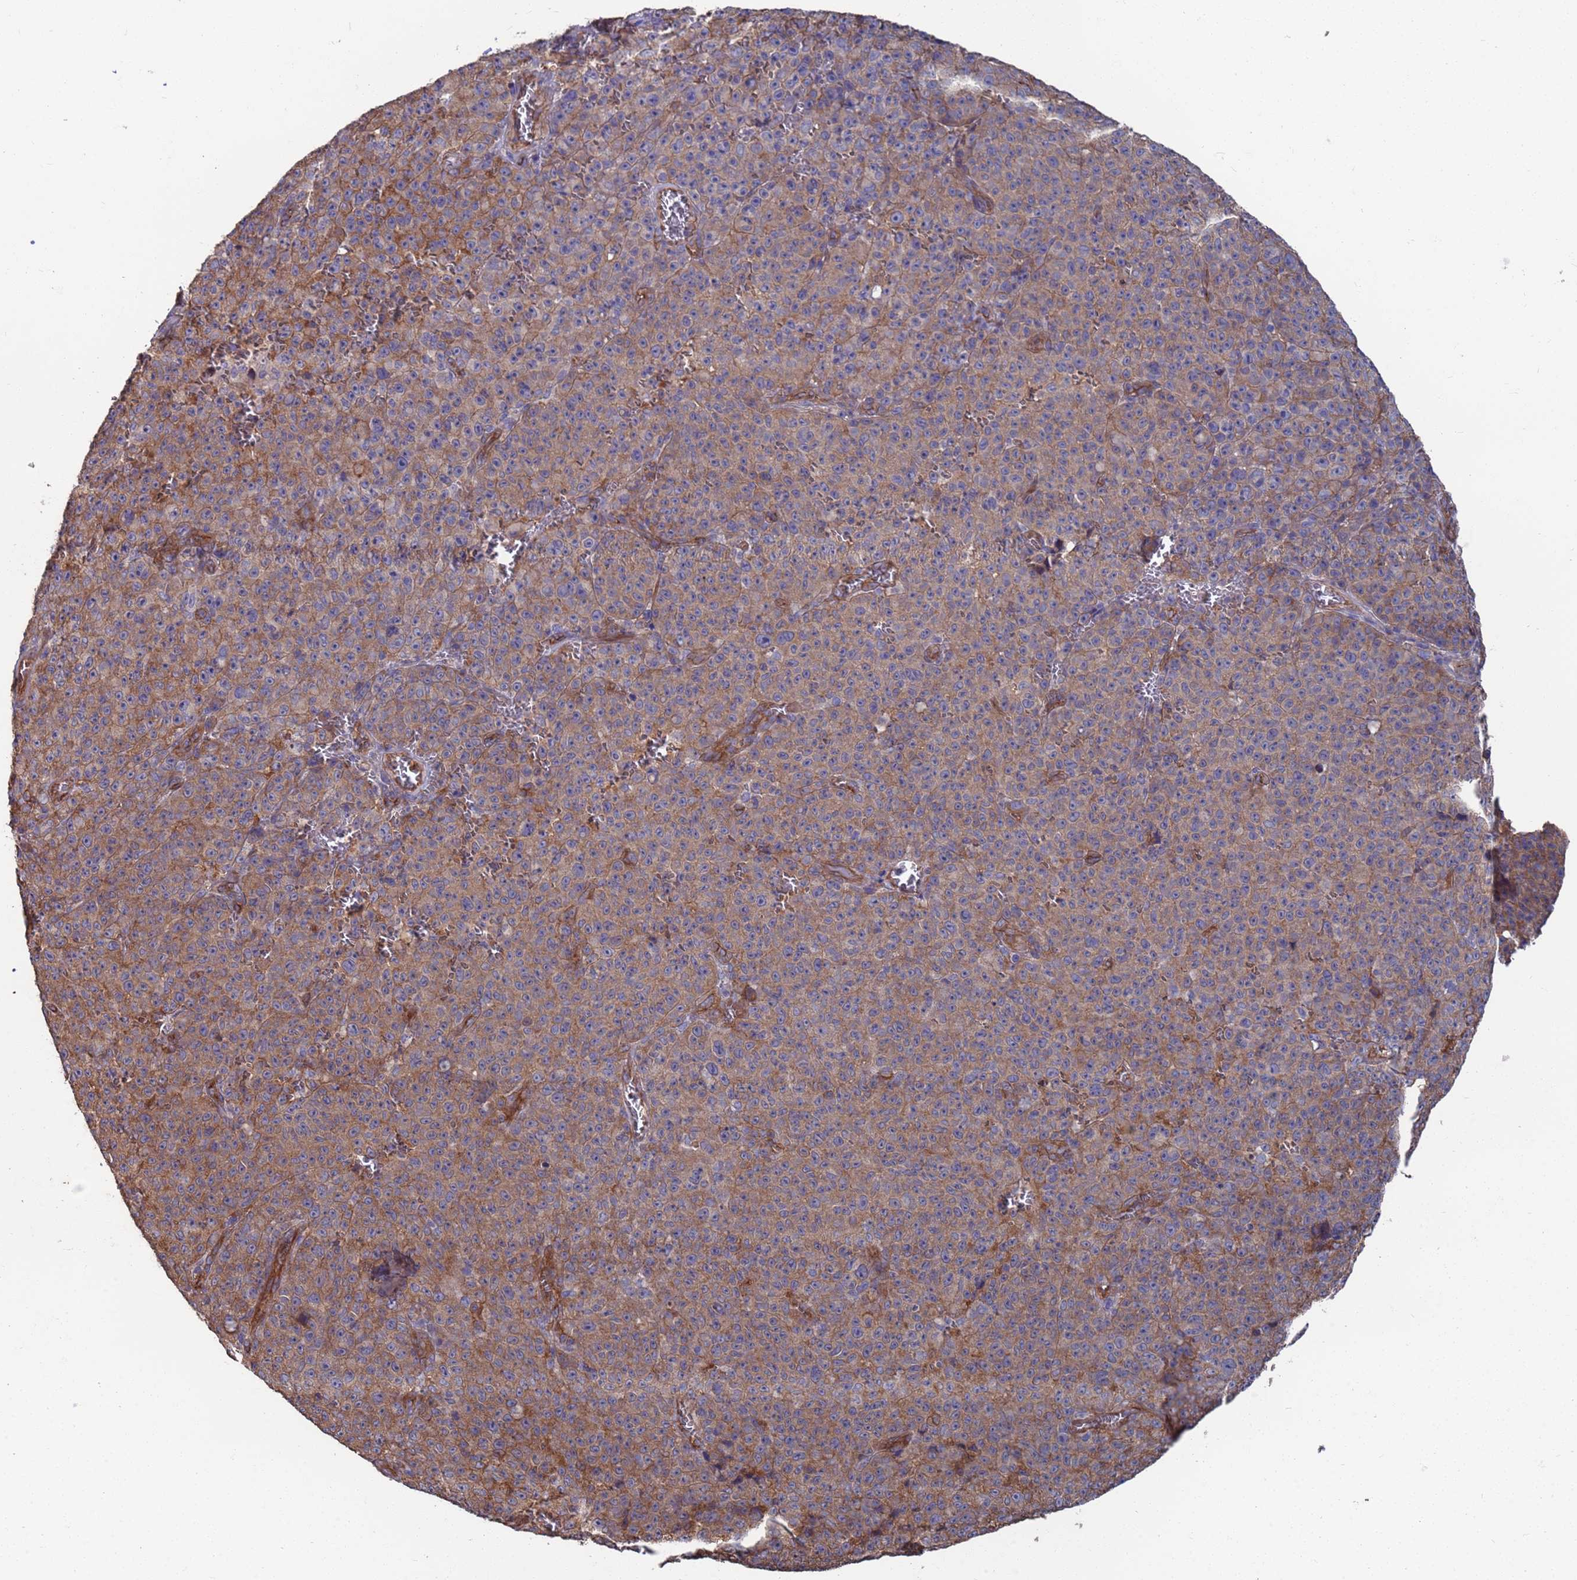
{"staining": {"intensity": "weak", "quantity": "25%-75%", "location": "cytoplasmic/membranous"}, "tissue": "melanoma", "cell_type": "Tumor cells", "image_type": "cancer", "snomed": [{"axis": "morphology", "description": "Malignant melanoma, NOS"}, {"axis": "topography", "description": "Skin"}], "caption": "Protein expression analysis of melanoma displays weak cytoplasmic/membranous expression in approximately 25%-75% of tumor cells.", "gene": "NDUFAF6", "patient": {"sex": "female", "age": 82}}